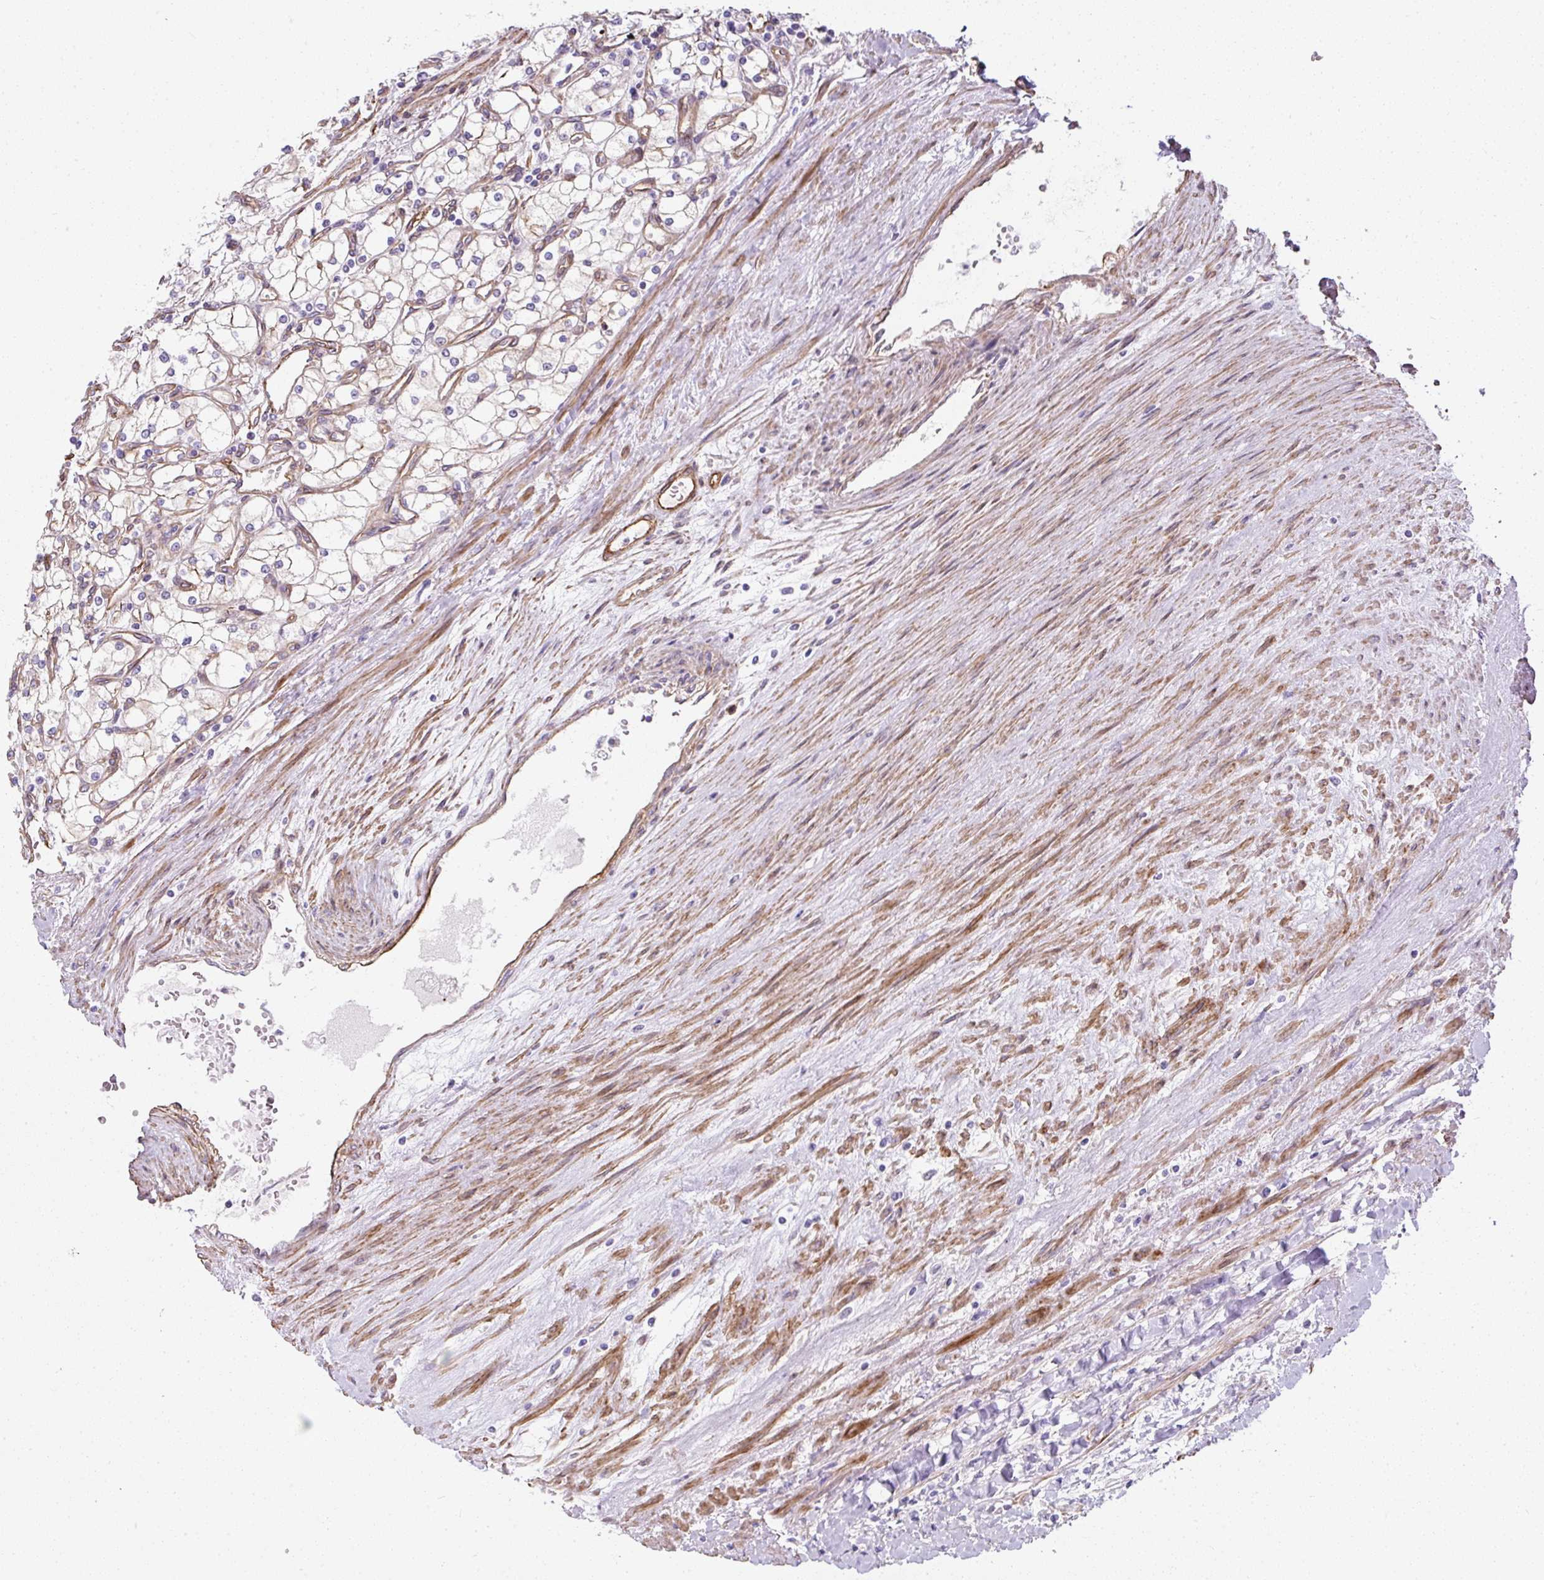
{"staining": {"intensity": "negative", "quantity": "none", "location": "none"}, "tissue": "renal cancer", "cell_type": "Tumor cells", "image_type": "cancer", "snomed": [{"axis": "morphology", "description": "Adenocarcinoma, NOS"}, {"axis": "topography", "description": "Kidney"}], "caption": "Tumor cells are negative for protein expression in human renal cancer (adenocarcinoma).", "gene": "ANKUB1", "patient": {"sex": "male", "age": 80}}